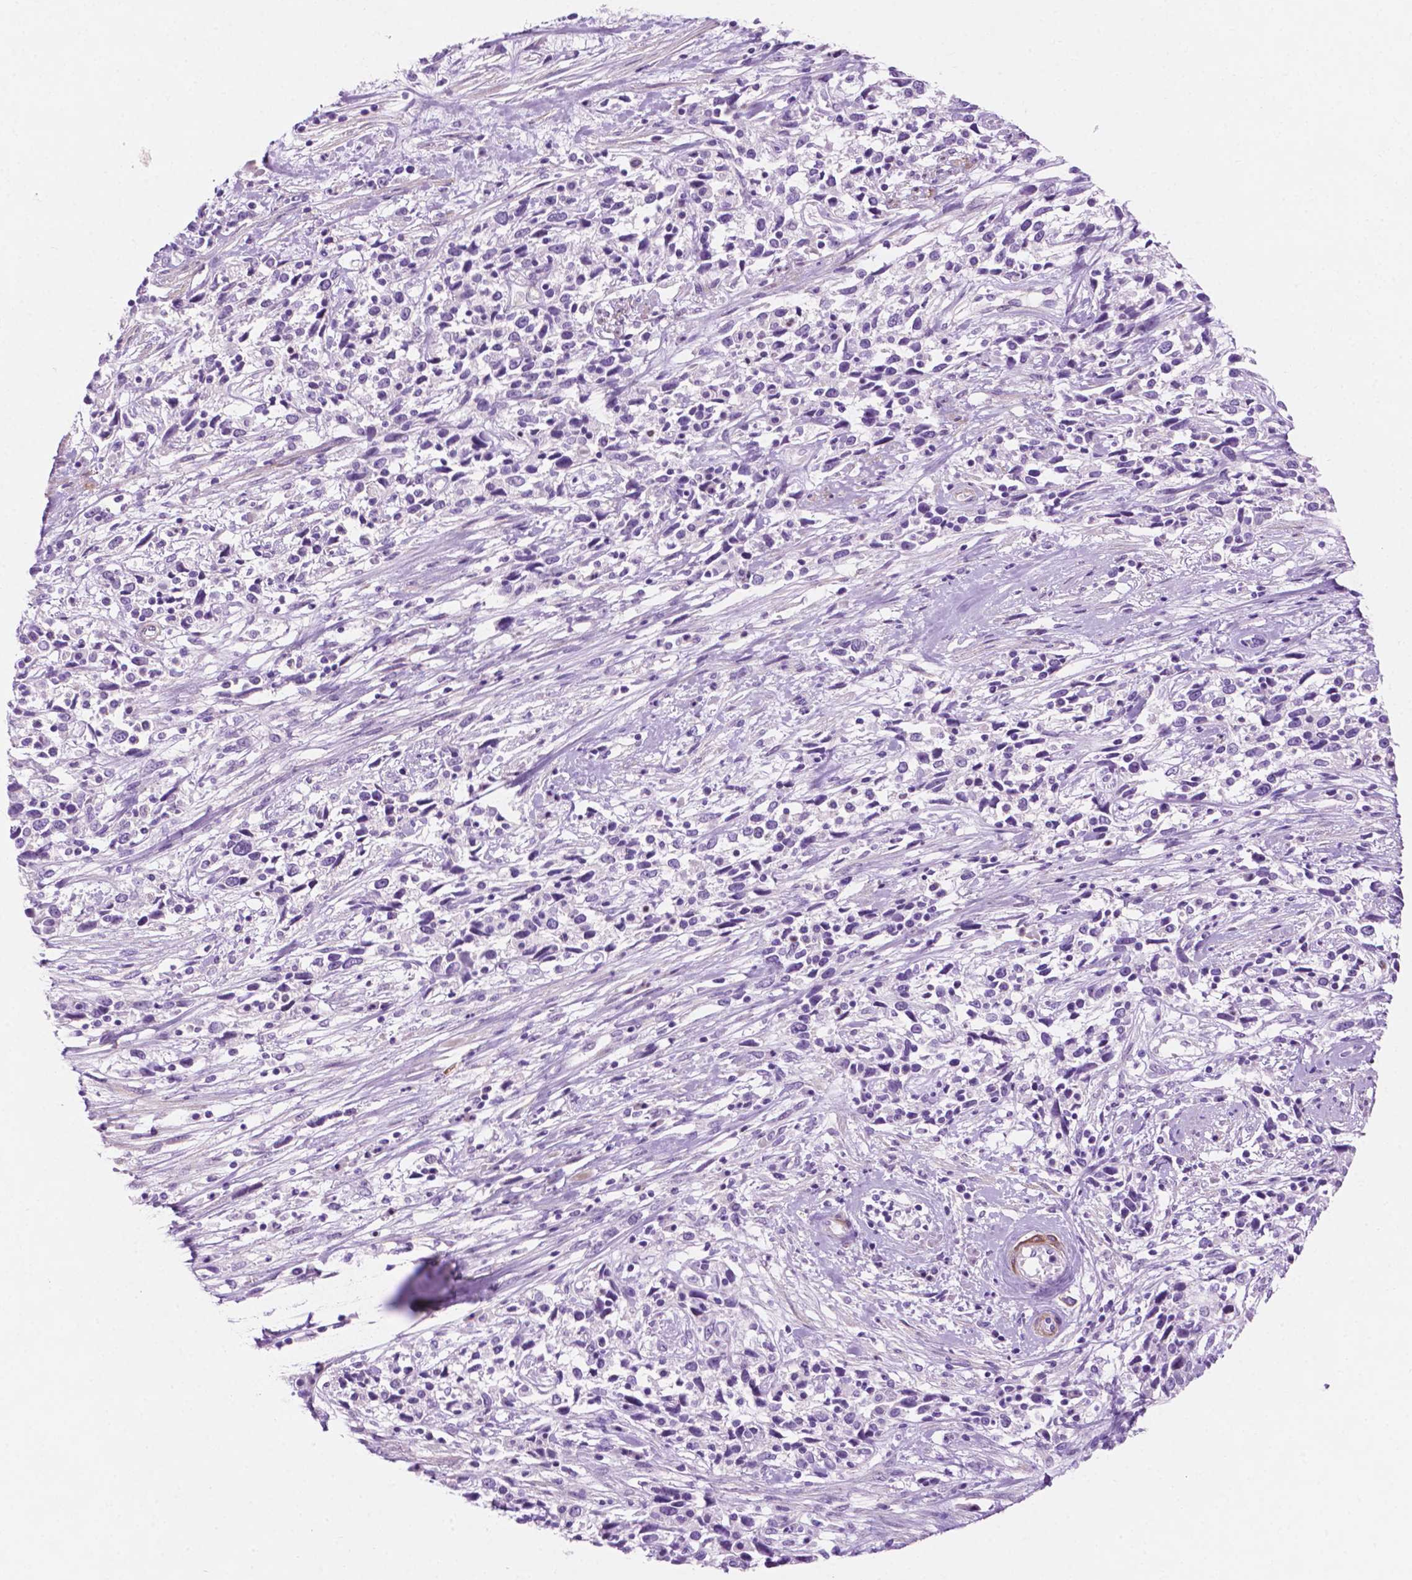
{"staining": {"intensity": "negative", "quantity": "none", "location": "none"}, "tissue": "cervical cancer", "cell_type": "Tumor cells", "image_type": "cancer", "snomed": [{"axis": "morphology", "description": "Adenocarcinoma, NOS"}, {"axis": "topography", "description": "Cervix"}], "caption": "The histopathology image shows no significant positivity in tumor cells of cervical cancer.", "gene": "ASPG", "patient": {"sex": "female", "age": 40}}